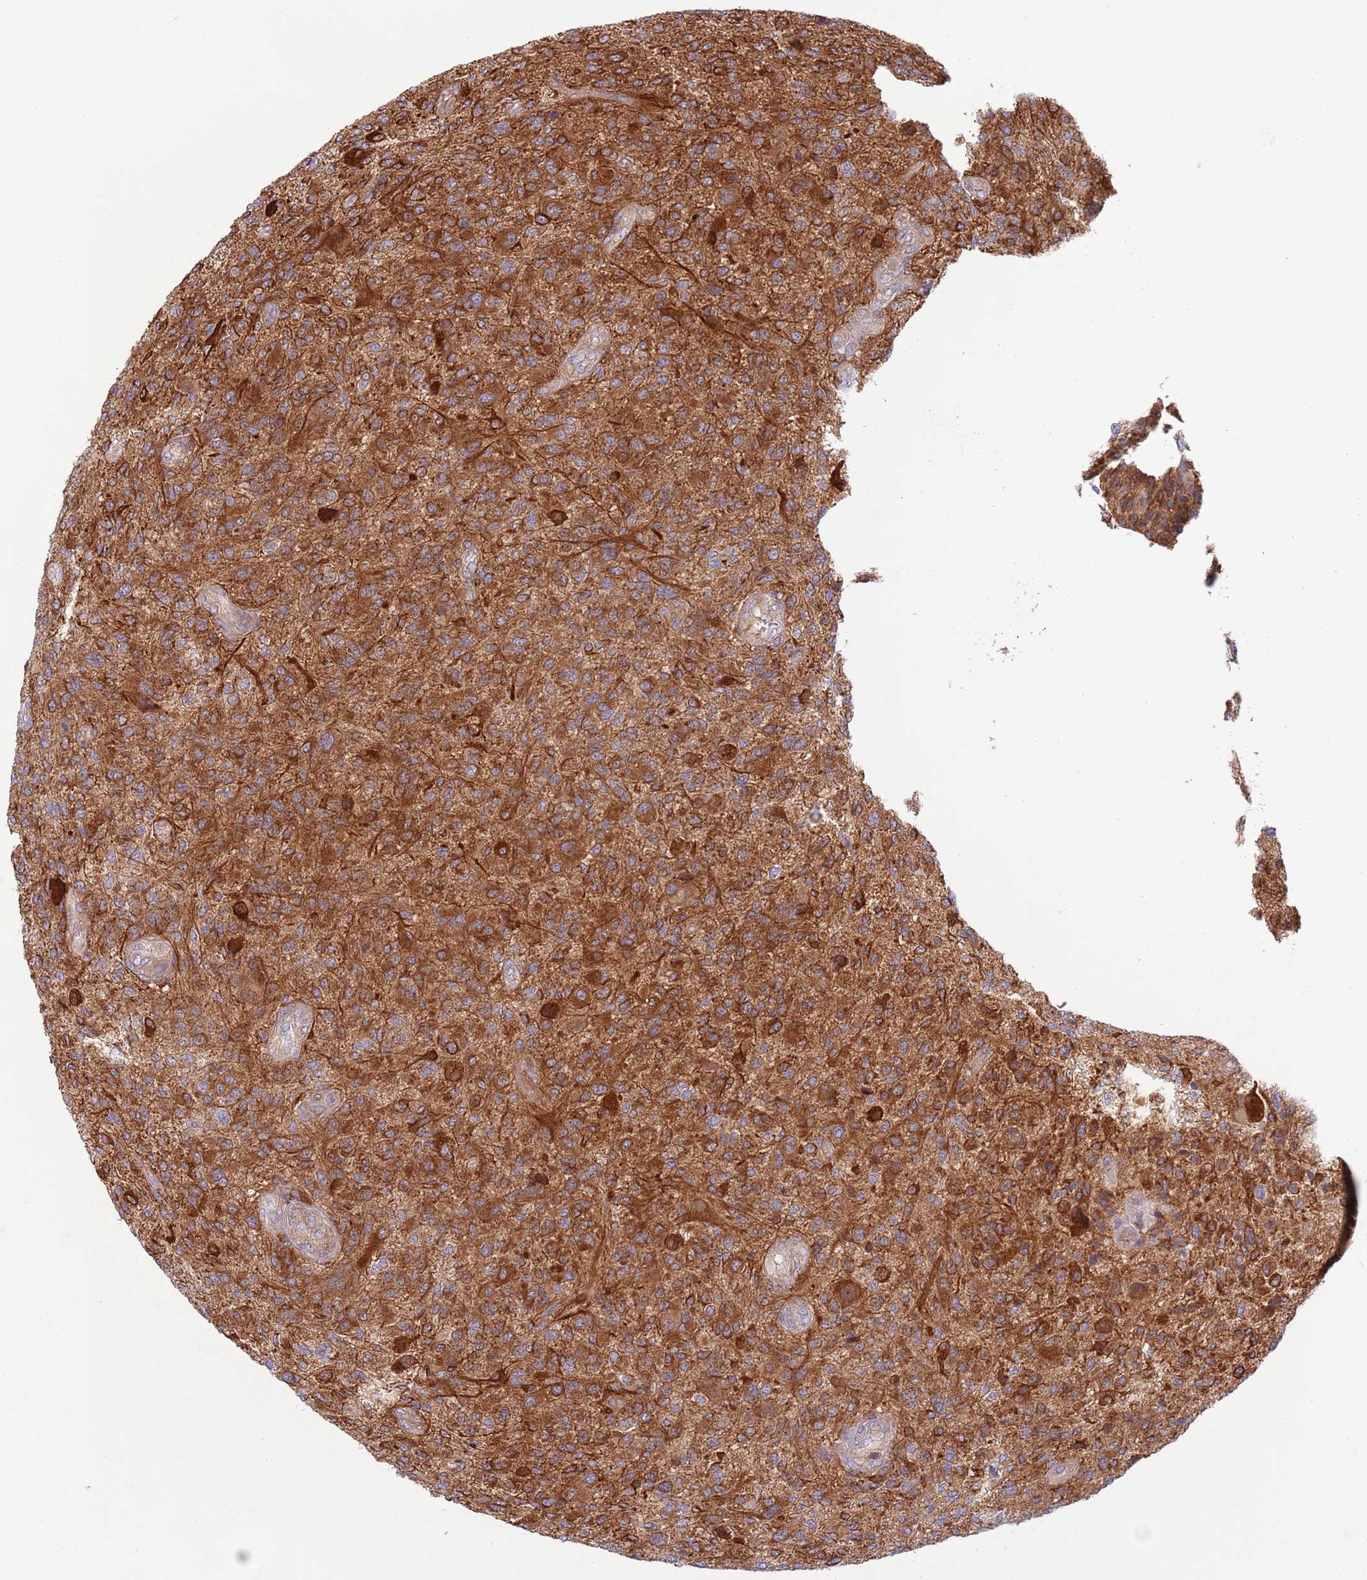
{"staining": {"intensity": "strong", "quantity": "25%-75%", "location": "cytoplasmic/membranous"}, "tissue": "glioma", "cell_type": "Tumor cells", "image_type": "cancer", "snomed": [{"axis": "morphology", "description": "Glioma, malignant, High grade"}, {"axis": "topography", "description": "Brain"}], "caption": "Immunohistochemistry photomicrograph of high-grade glioma (malignant) stained for a protein (brown), which displays high levels of strong cytoplasmic/membranous staining in about 25%-75% of tumor cells.", "gene": "ZMYM5", "patient": {"sex": "male", "age": 47}}